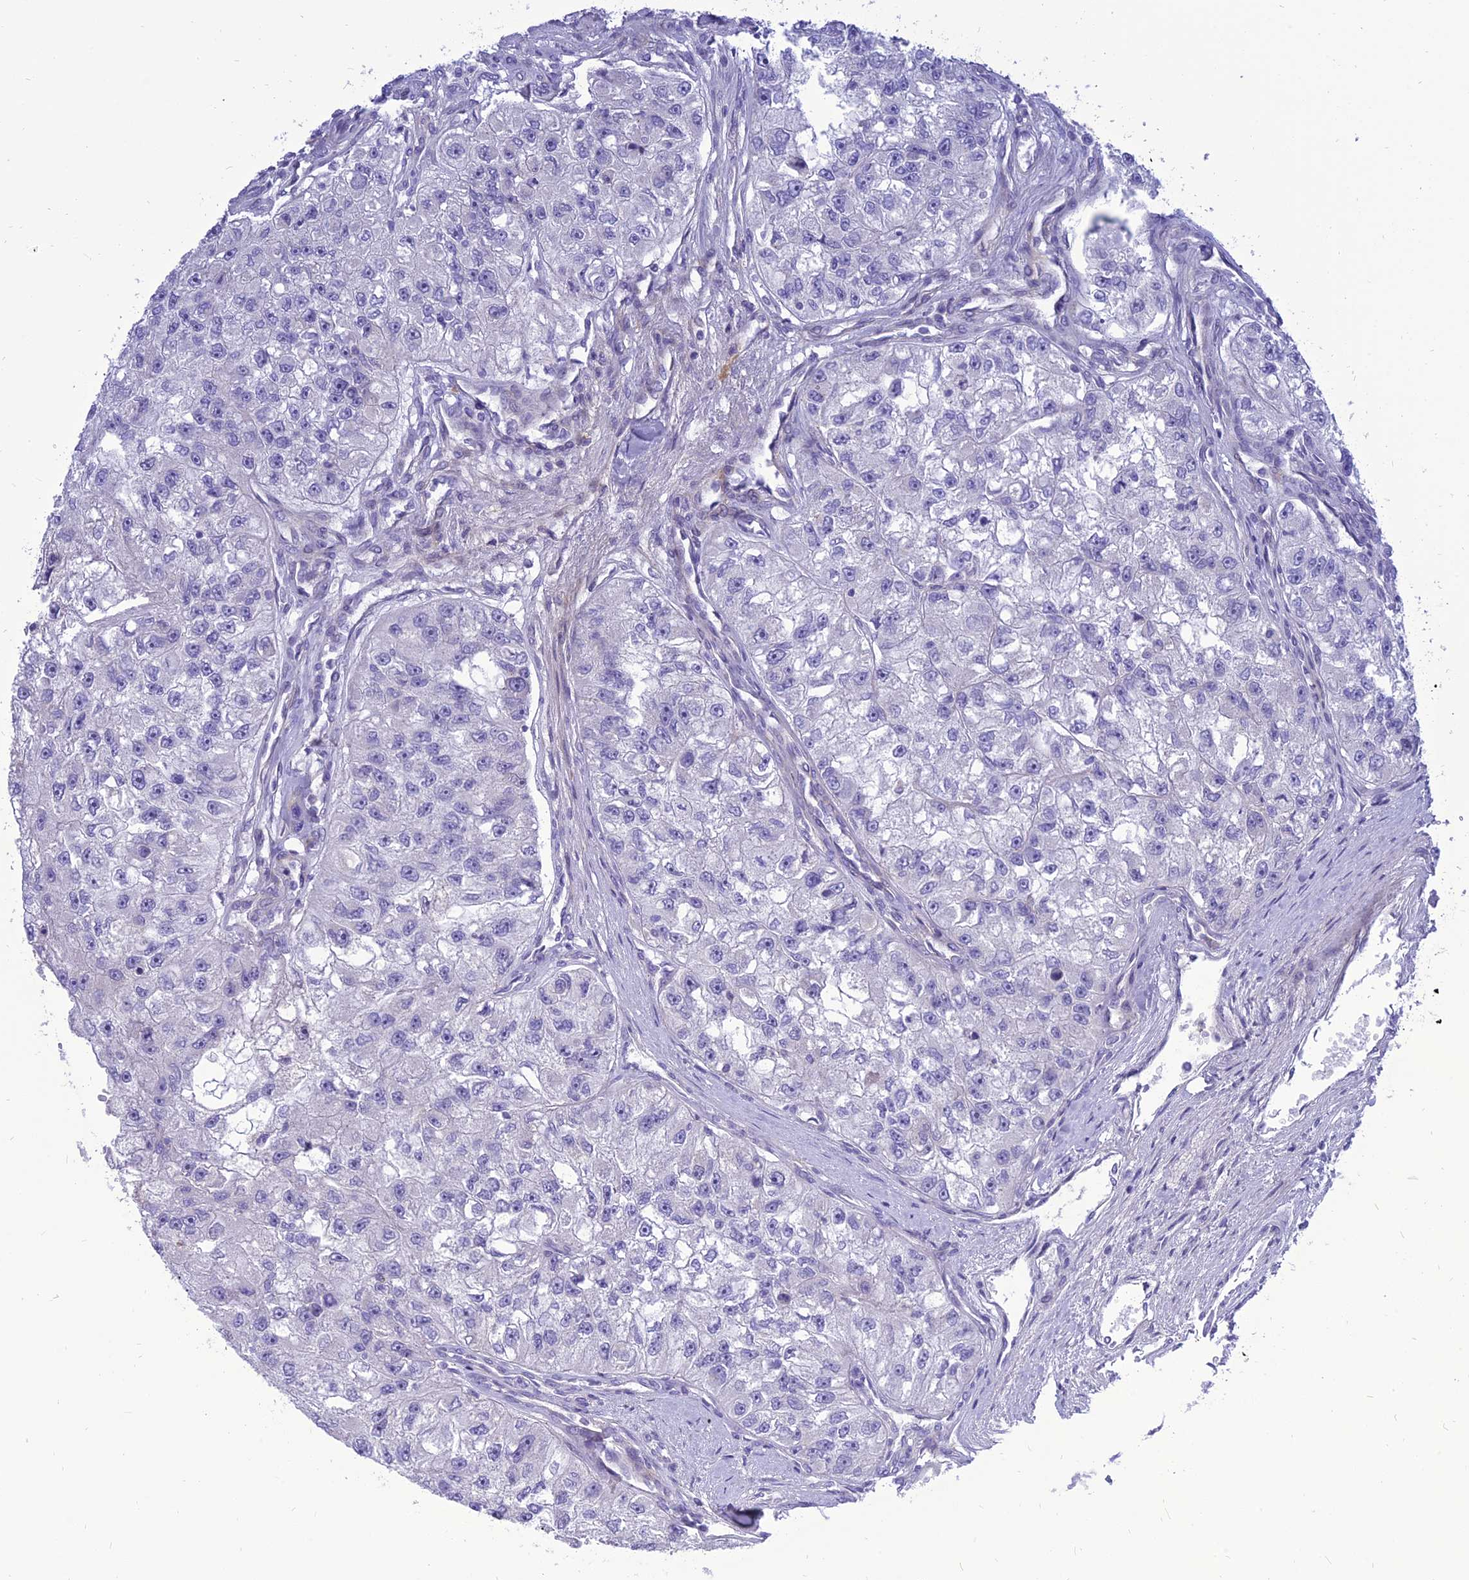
{"staining": {"intensity": "negative", "quantity": "none", "location": "none"}, "tissue": "renal cancer", "cell_type": "Tumor cells", "image_type": "cancer", "snomed": [{"axis": "morphology", "description": "Adenocarcinoma, NOS"}, {"axis": "topography", "description": "Kidney"}], "caption": "A high-resolution image shows IHC staining of renal adenocarcinoma, which exhibits no significant staining in tumor cells. (DAB (3,3'-diaminobenzidine) IHC visualized using brightfield microscopy, high magnification).", "gene": "MBD3L1", "patient": {"sex": "male", "age": 63}}